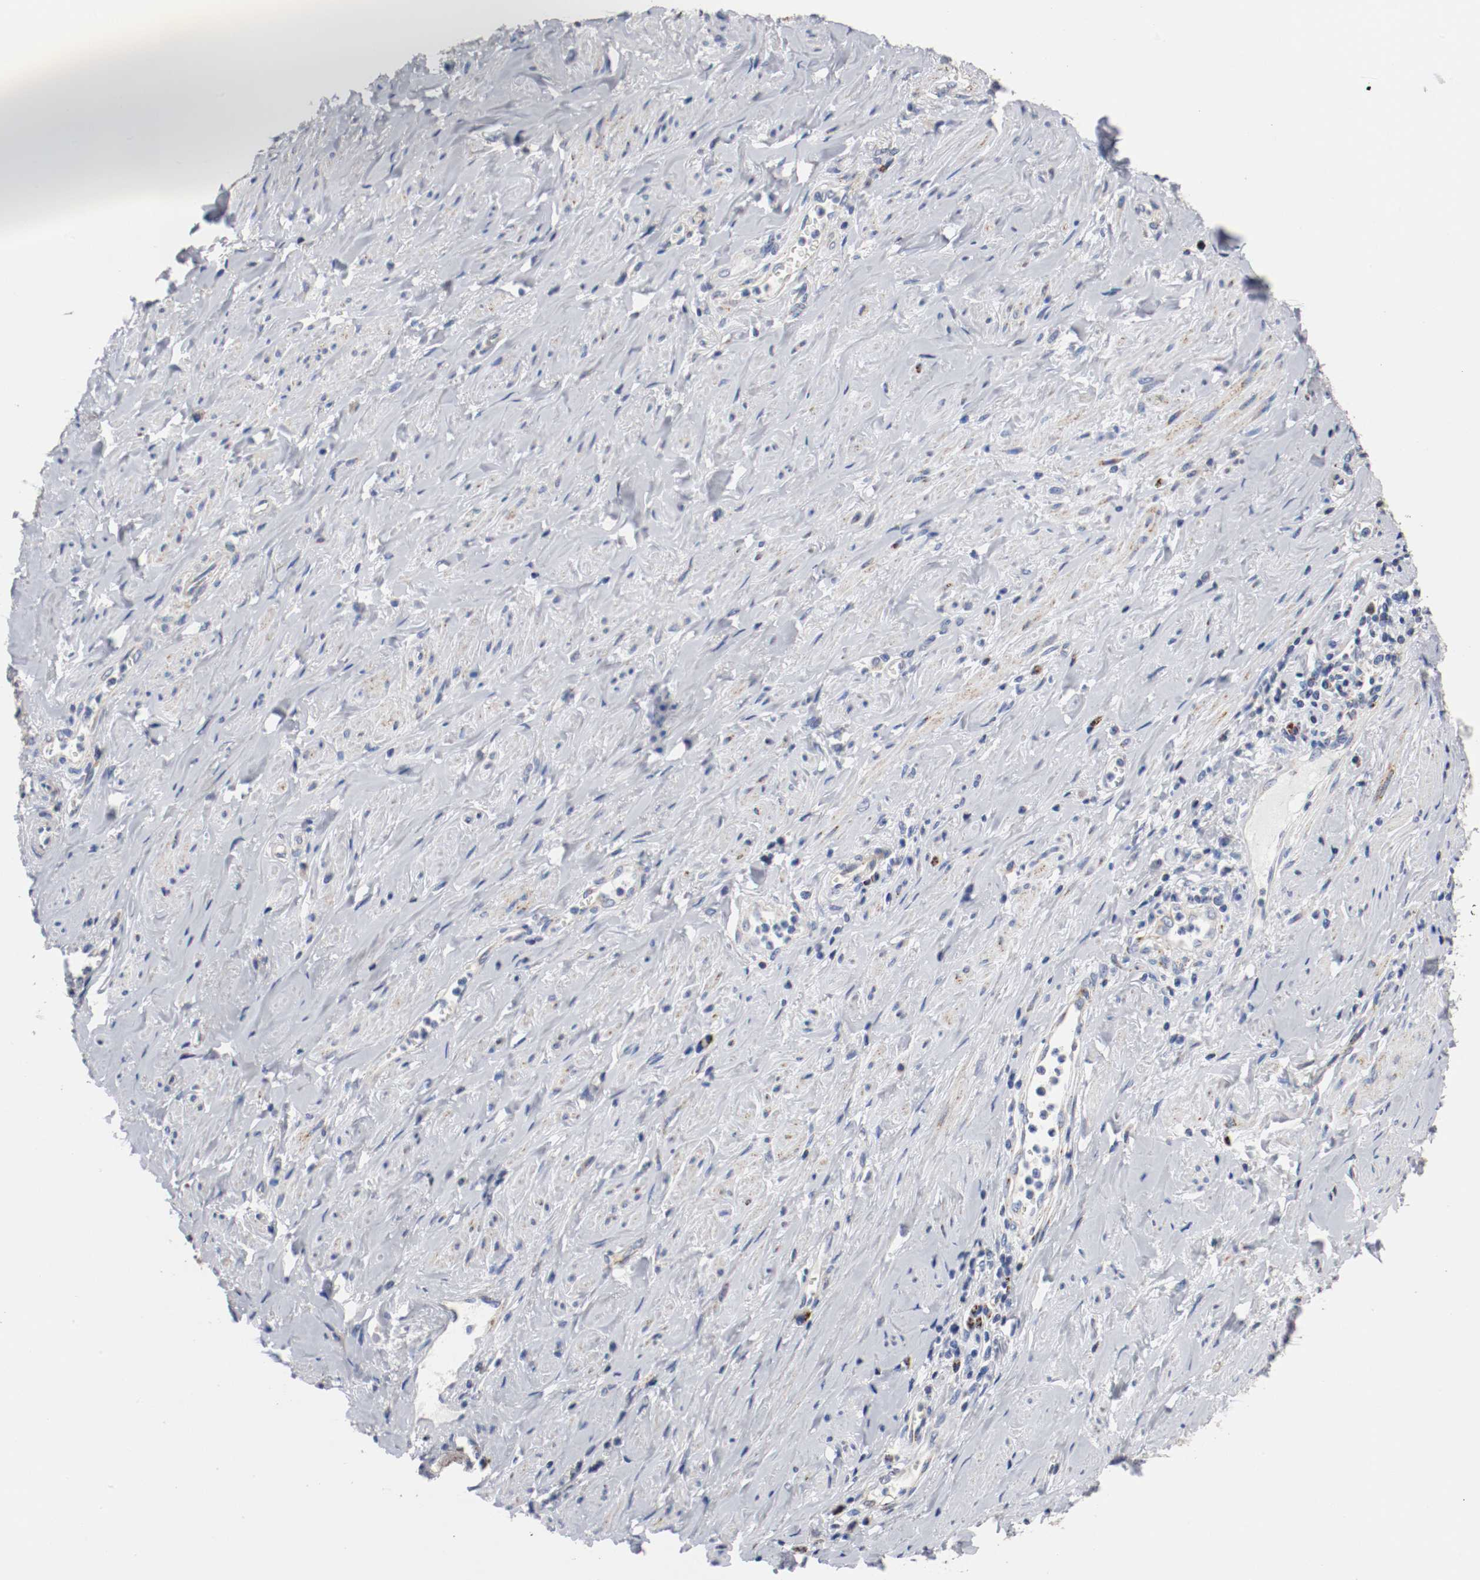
{"staining": {"intensity": "negative", "quantity": "none", "location": "none"}, "tissue": "cervical cancer", "cell_type": "Tumor cells", "image_type": "cancer", "snomed": [{"axis": "morphology", "description": "Squamous cell carcinoma, NOS"}, {"axis": "topography", "description": "Cervix"}], "caption": "Cervical cancer (squamous cell carcinoma) was stained to show a protein in brown. There is no significant positivity in tumor cells. (DAB immunohistochemistry (IHC) with hematoxylin counter stain).", "gene": "TUBD1", "patient": {"sex": "female", "age": 53}}